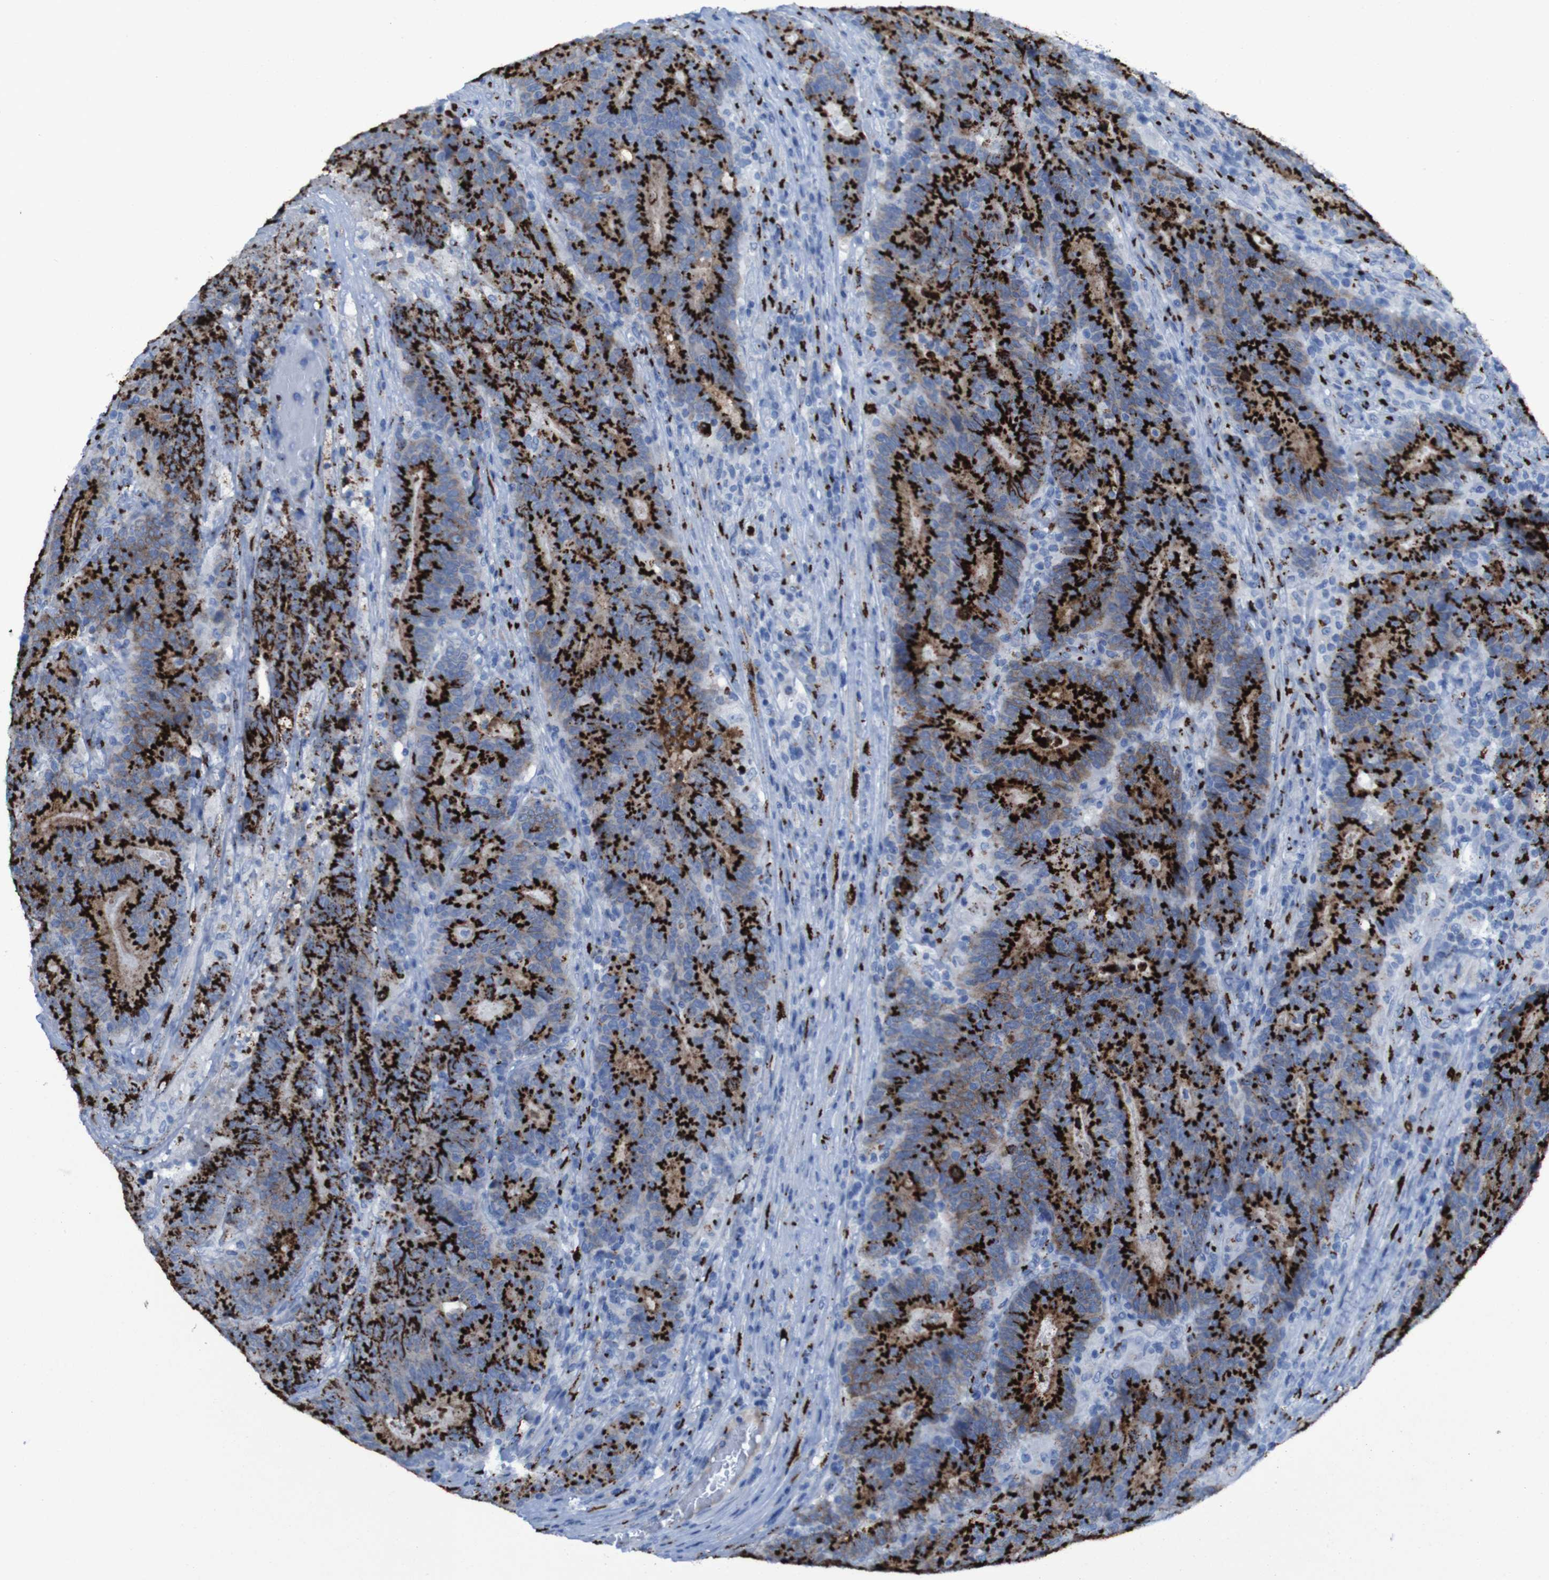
{"staining": {"intensity": "strong", "quantity": ">75%", "location": "cytoplasmic/membranous"}, "tissue": "colorectal cancer", "cell_type": "Tumor cells", "image_type": "cancer", "snomed": [{"axis": "morphology", "description": "Normal tissue, NOS"}, {"axis": "morphology", "description": "Adenocarcinoma, NOS"}, {"axis": "topography", "description": "Colon"}], "caption": "Human colorectal cancer stained for a protein (brown) displays strong cytoplasmic/membranous positive staining in approximately >75% of tumor cells.", "gene": "GOLM1", "patient": {"sex": "female", "age": 75}}